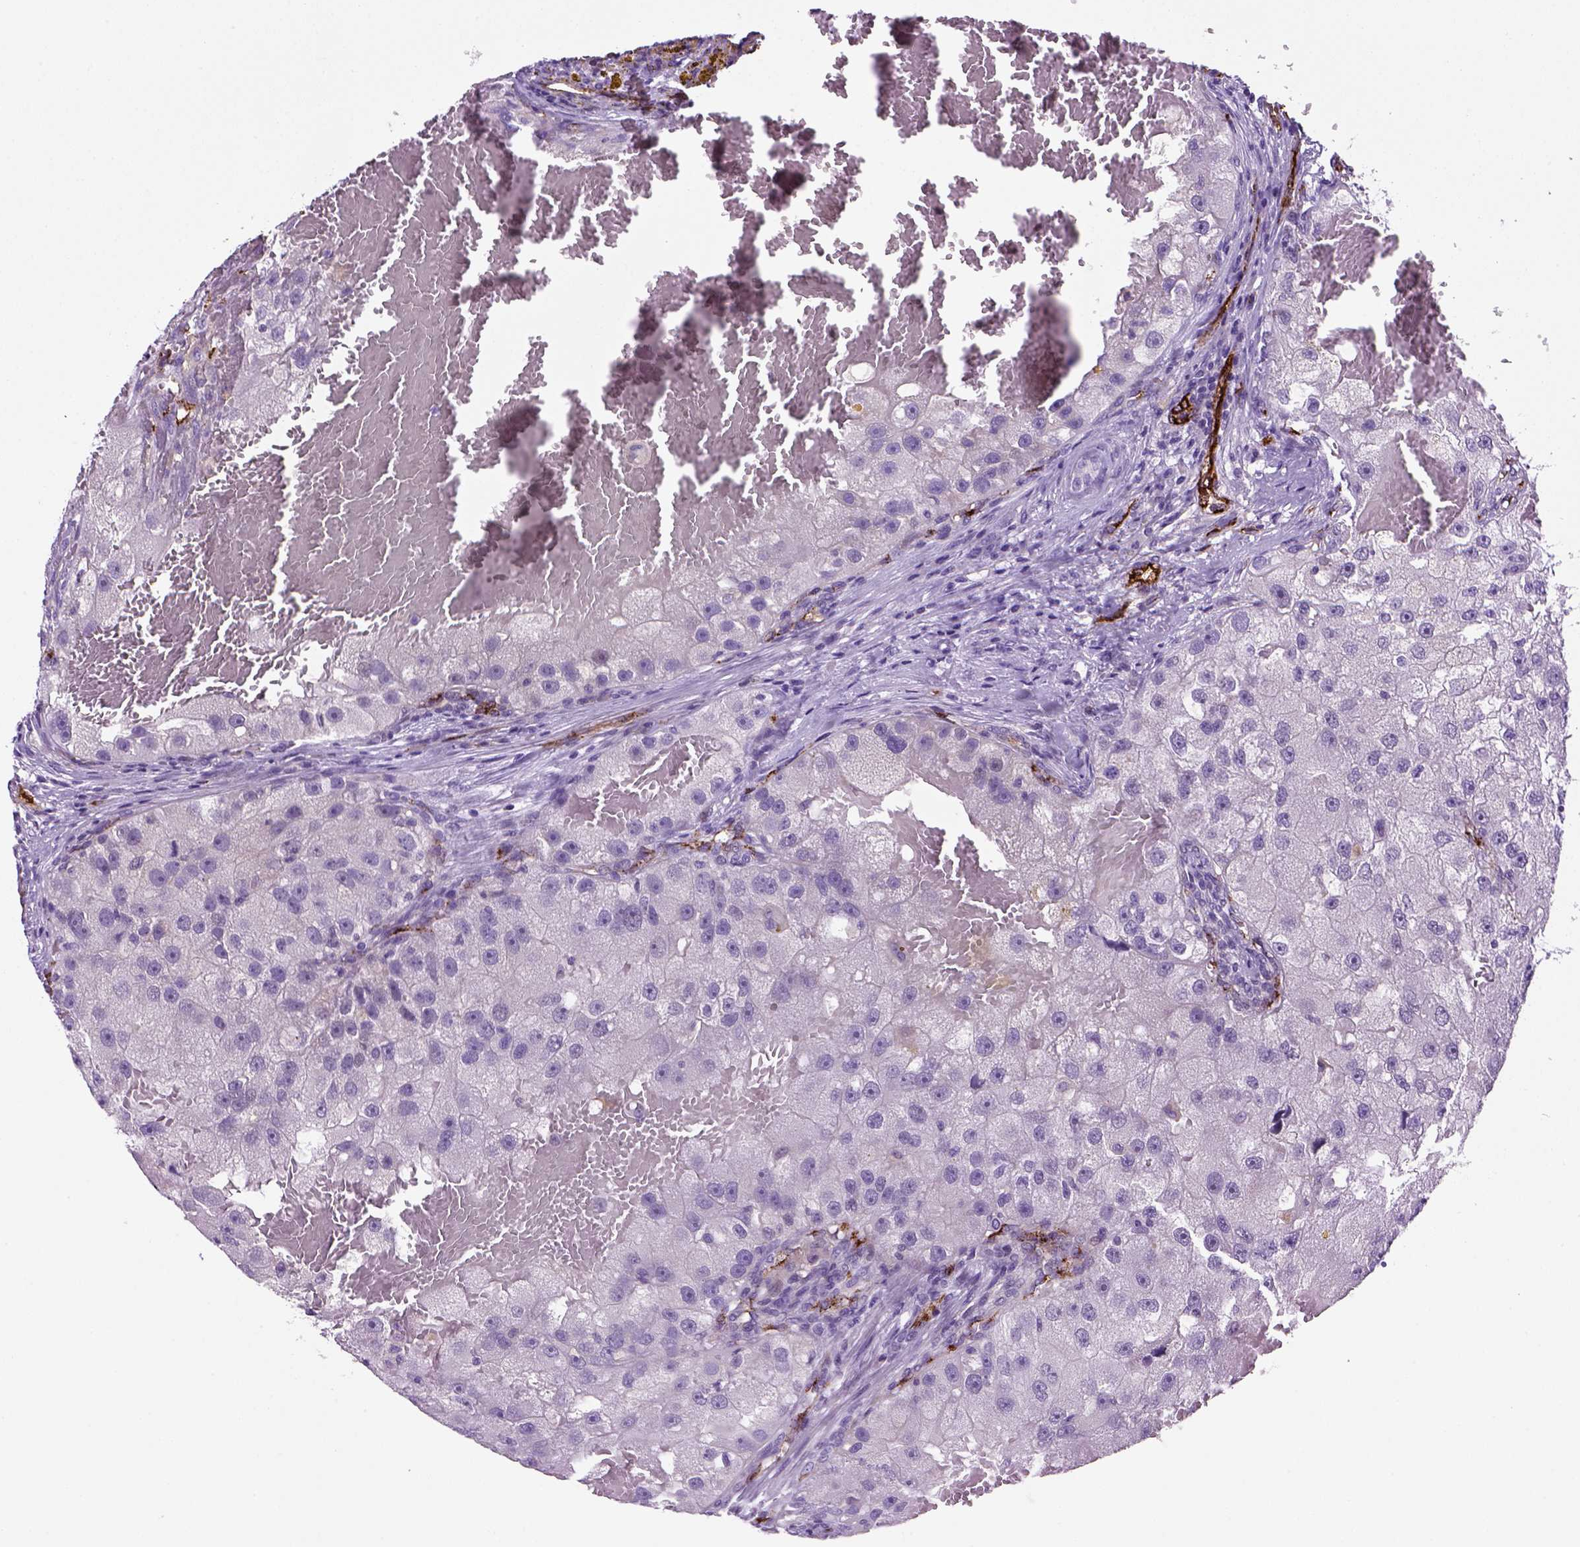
{"staining": {"intensity": "negative", "quantity": "none", "location": "none"}, "tissue": "renal cancer", "cell_type": "Tumor cells", "image_type": "cancer", "snomed": [{"axis": "morphology", "description": "Adenocarcinoma, NOS"}, {"axis": "topography", "description": "Kidney"}], "caption": "There is no significant expression in tumor cells of adenocarcinoma (renal).", "gene": "VWF", "patient": {"sex": "male", "age": 63}}